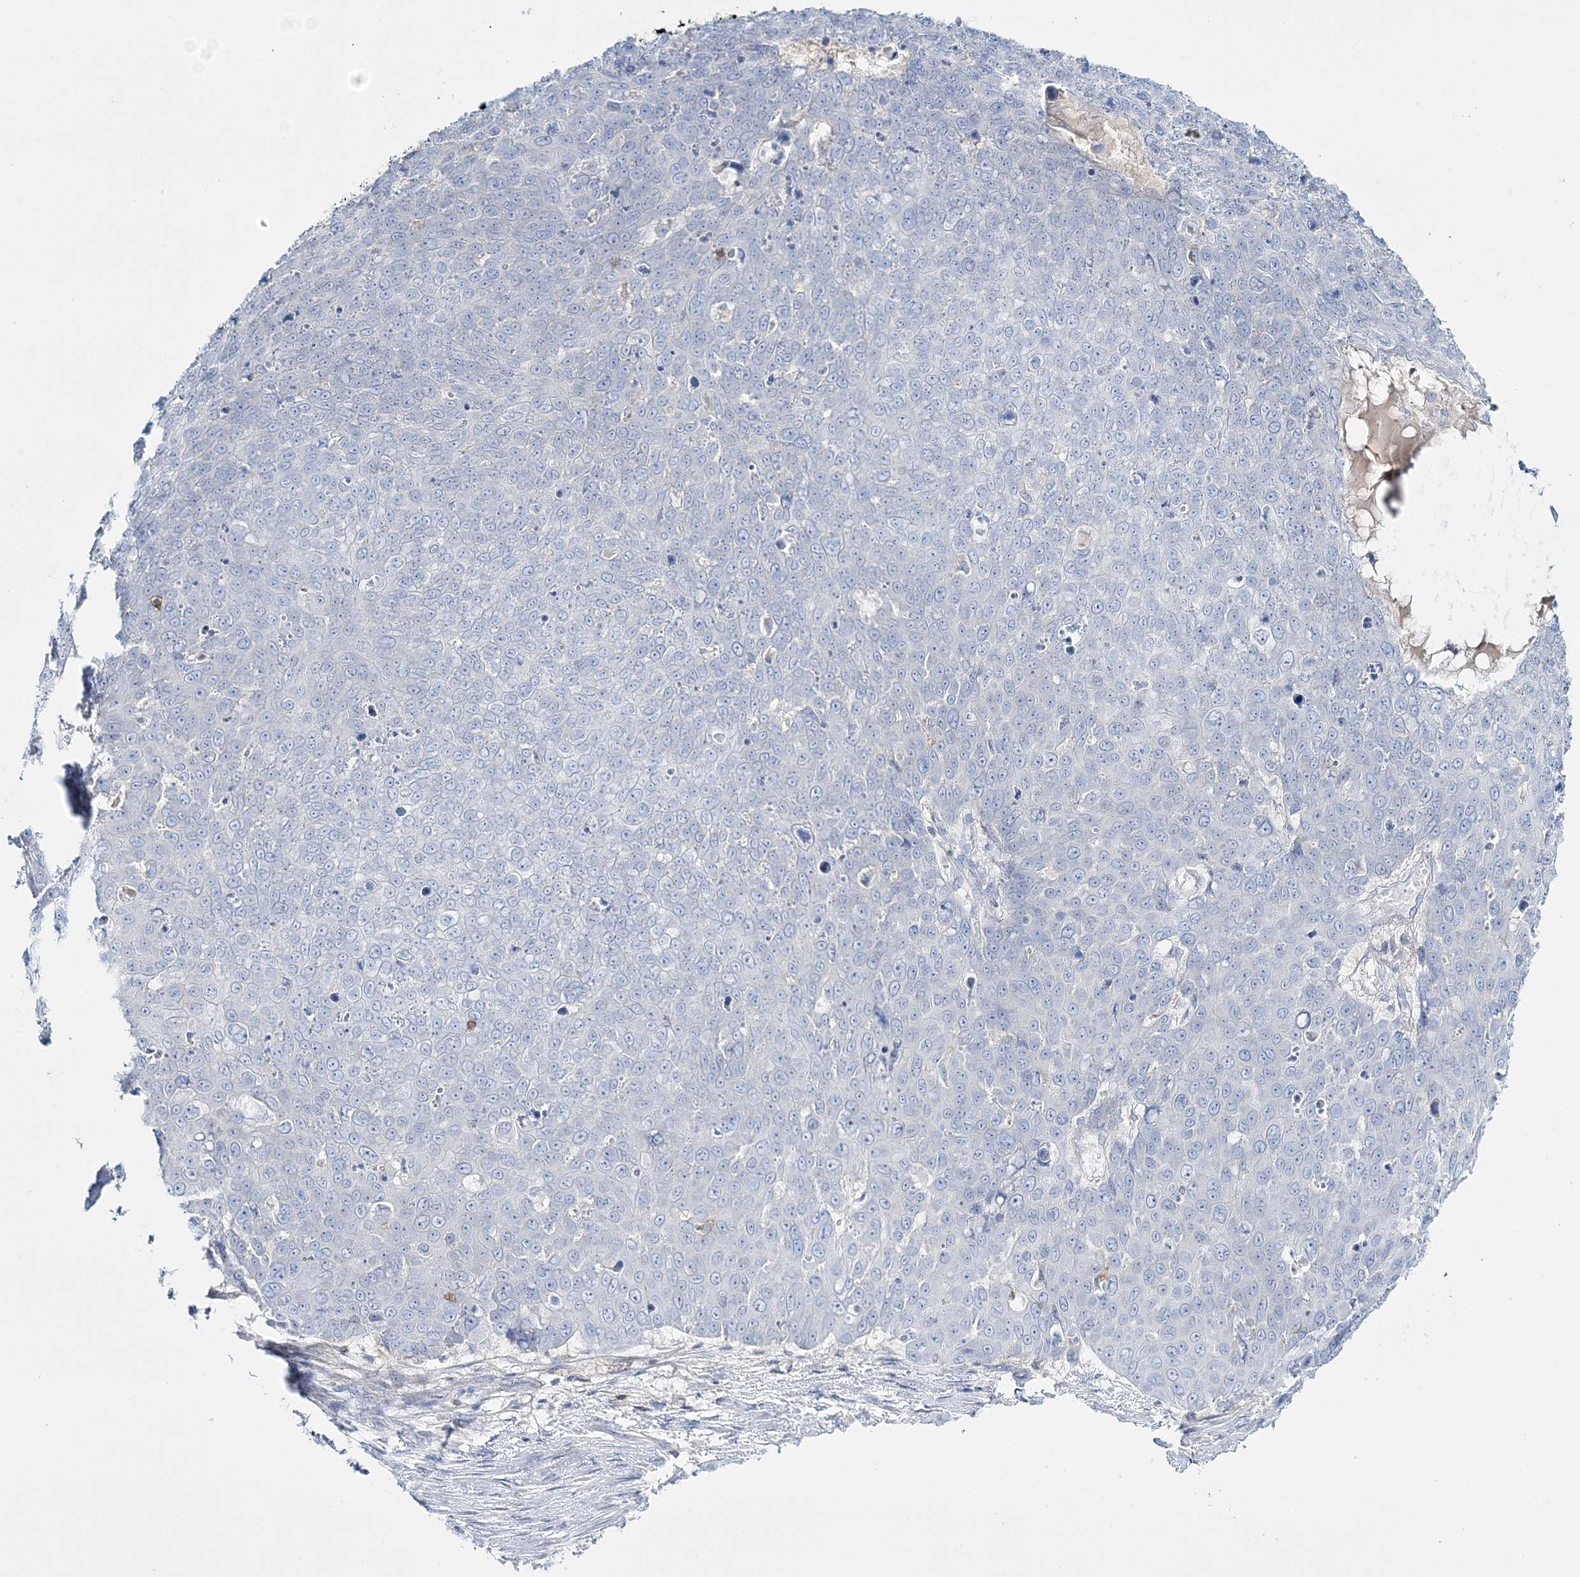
{"staining": {"intensity": "negative", "quantity": "none", "location": "none"}, "tissue": "skin cancer", "cell_type": "Tumor cells", "image_type": "cancer", "snomed": [{"axis": "morphology", "description": "Squamous cell carcinoma, NOS"}, {"axis": "topography", "description": "Skin"}], "caption": "High power microscopy micrograph of an IHC micrograph of skin squamous cell carcinoma, revealing no significant expression in tumor cells. The staining was performed using DAB to visualize the protein expression in brown, while the nuclei were stained in blue with hematoxylin (Magnification: 20x).", "gene": "WDSUB1", "patient": {"sex": "male", "age": 71}}